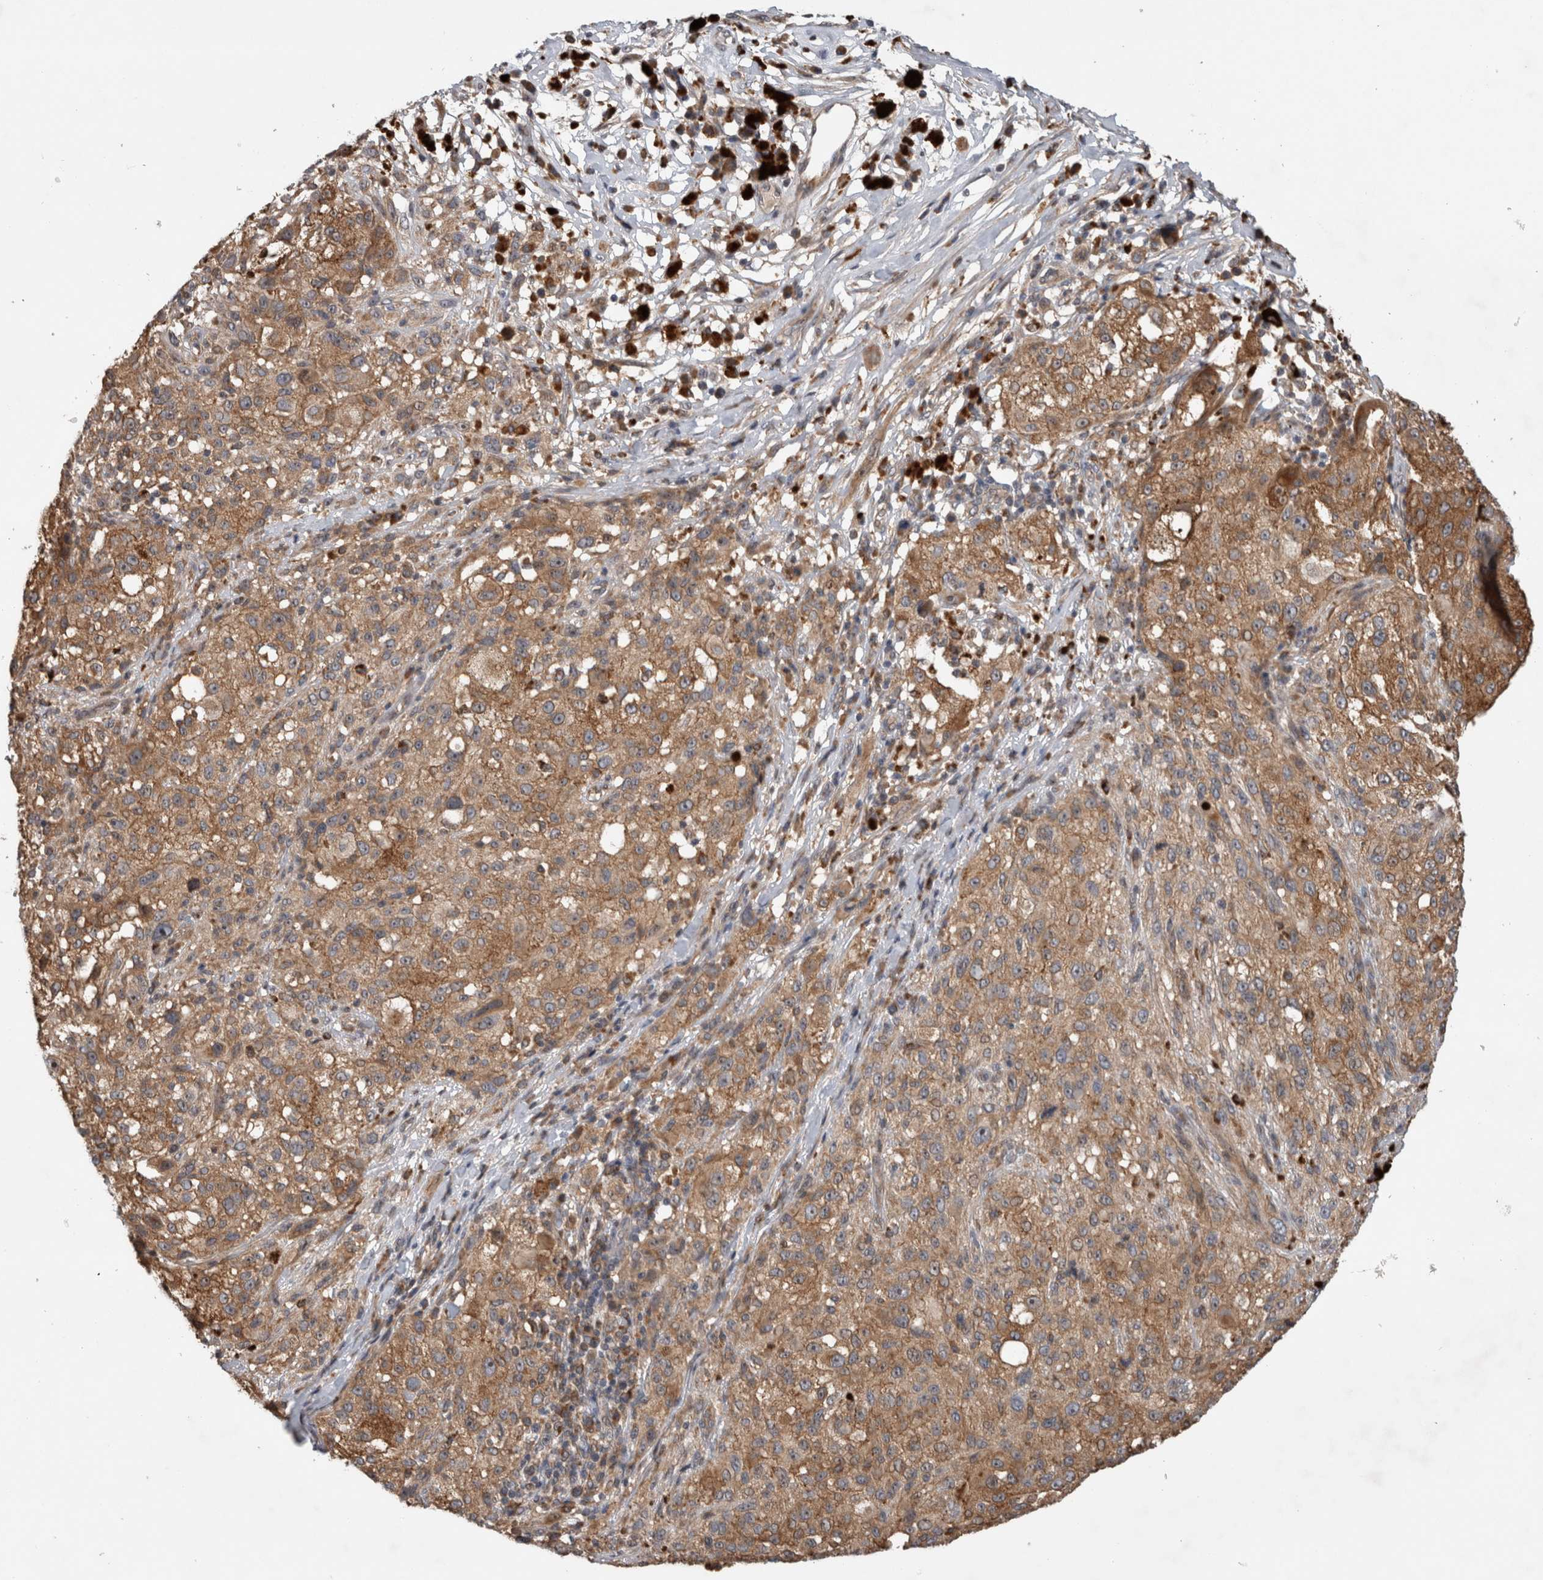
{"staining": {"intensity": "moderate", "quantity": ">75%", "location": "cytoplasmic/membranous"}, "tissue": "melanoma", "cell_type": "Tumor cells", "image_type": "cancer", "snomed": [{"axis": "morphology", "description": "Malignant melanoma, NOS"}, {"axis": "topography", "description": "Skin"}], "caption": "High-magnification brightfield microscopy of melanoma stained with DAB (3,3'-diaminobenzidine) (brown) and counterstained with hematoxylin (blue). tumor cells exhibit moderate cytoplasmic/membranous expression is identified in approximately>75% of cells.", "gene": "ADGRL3", "patient": {"sex": "female", "age": 55}}